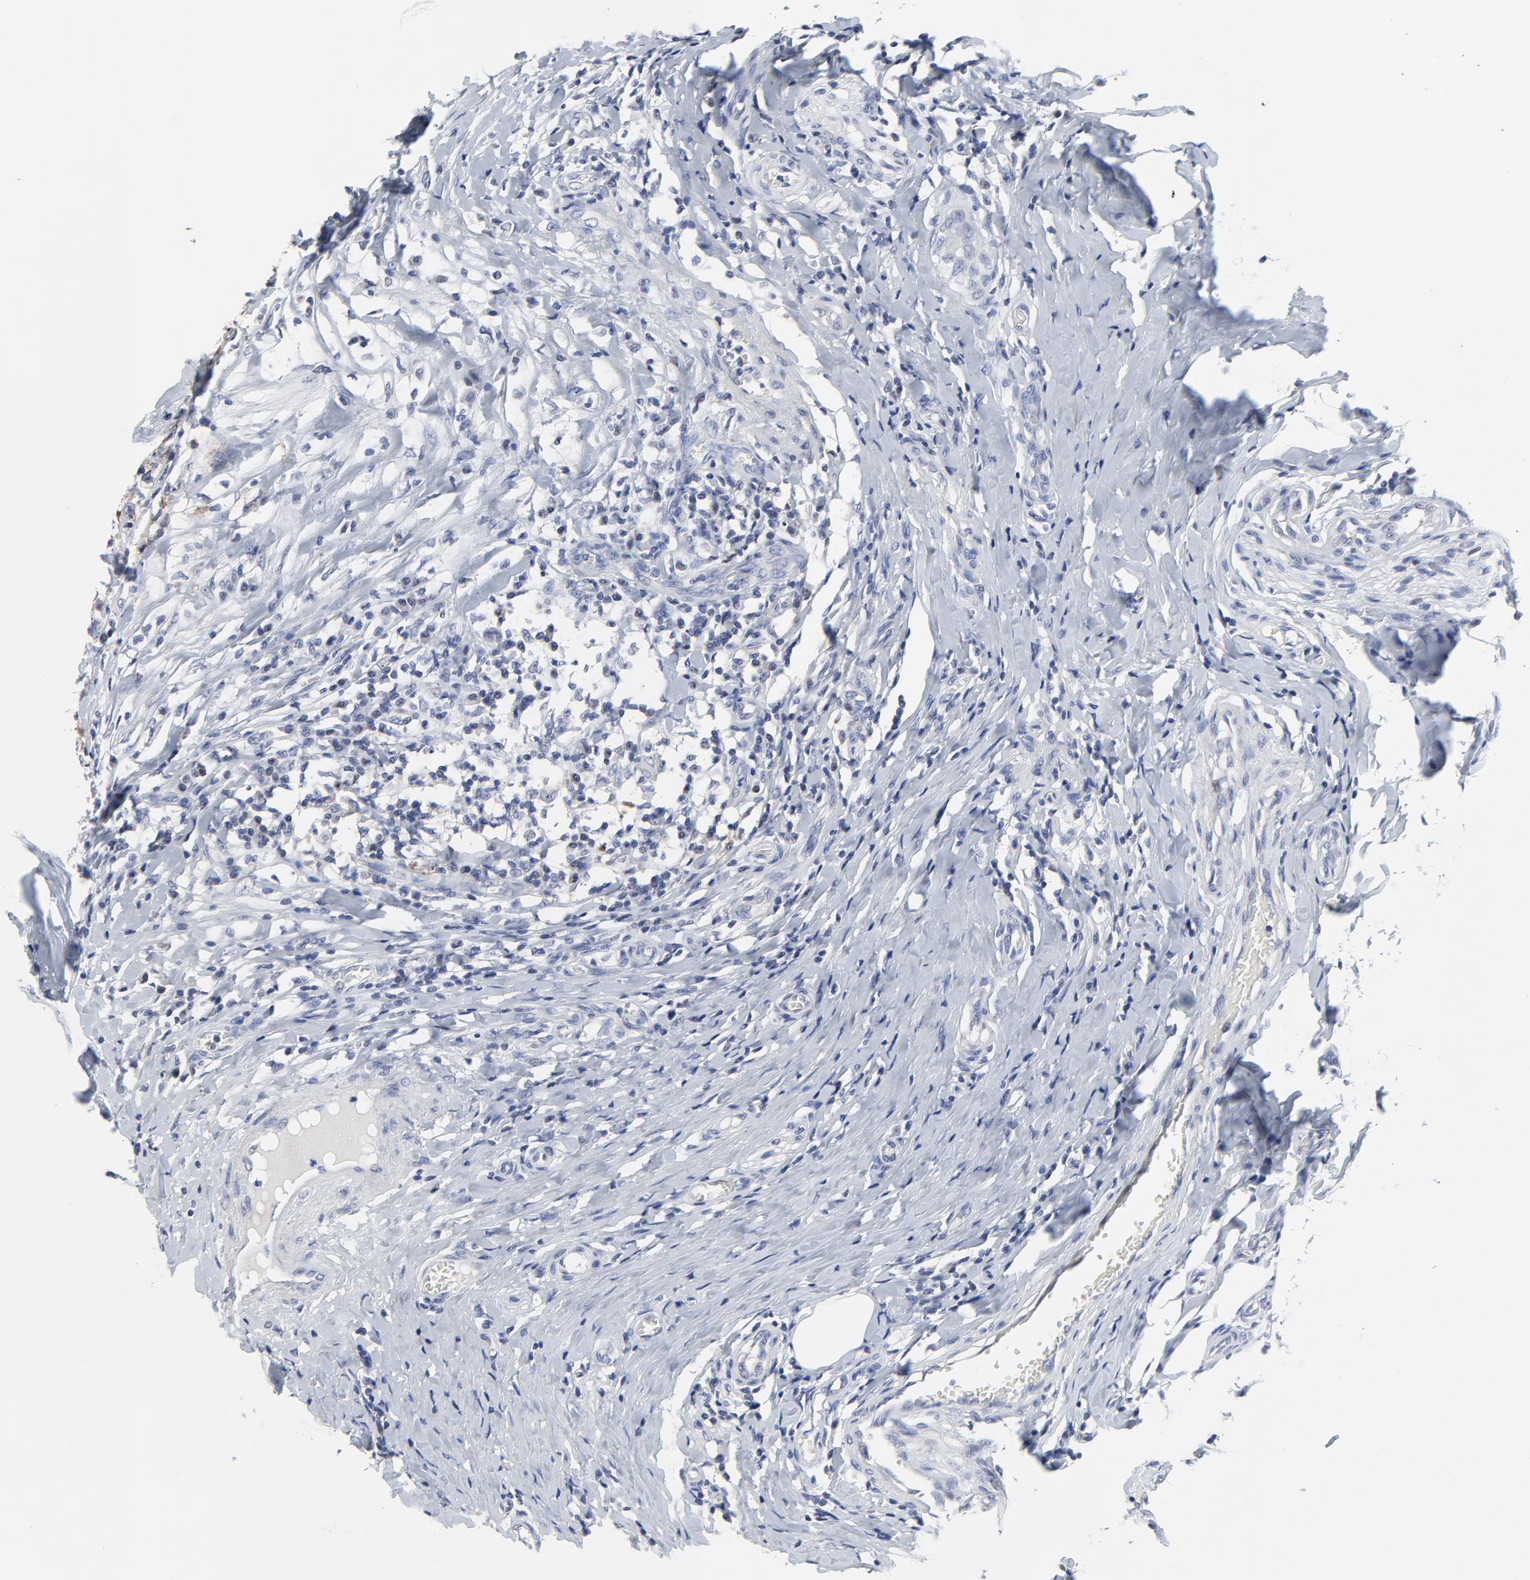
{"staining": {"intensity": "negative", "quantity": "none", "location": "none"}, "tissue": "testis cancer", "cell_type": "Tumor cells", "image_type": "cancer", "snomed": [{"axis": "morphology", "description": "Seminoma, NOS"}, {"axis": "topography", "description": "Testis"}], "caption": "DAB (3,3'-diaminobenzidine) immunohistochemical staining of human testis cancer reveals no significant positivity in tumor cells. Brightfield microscopy of immunohistochemistry stained with DAB (3,3'-diaminobenzidine) (brown) and hematoxylin (blue), captured at high magnification.", "gene": "LNX1", "patient": {"sex": "male", "age": 24}}